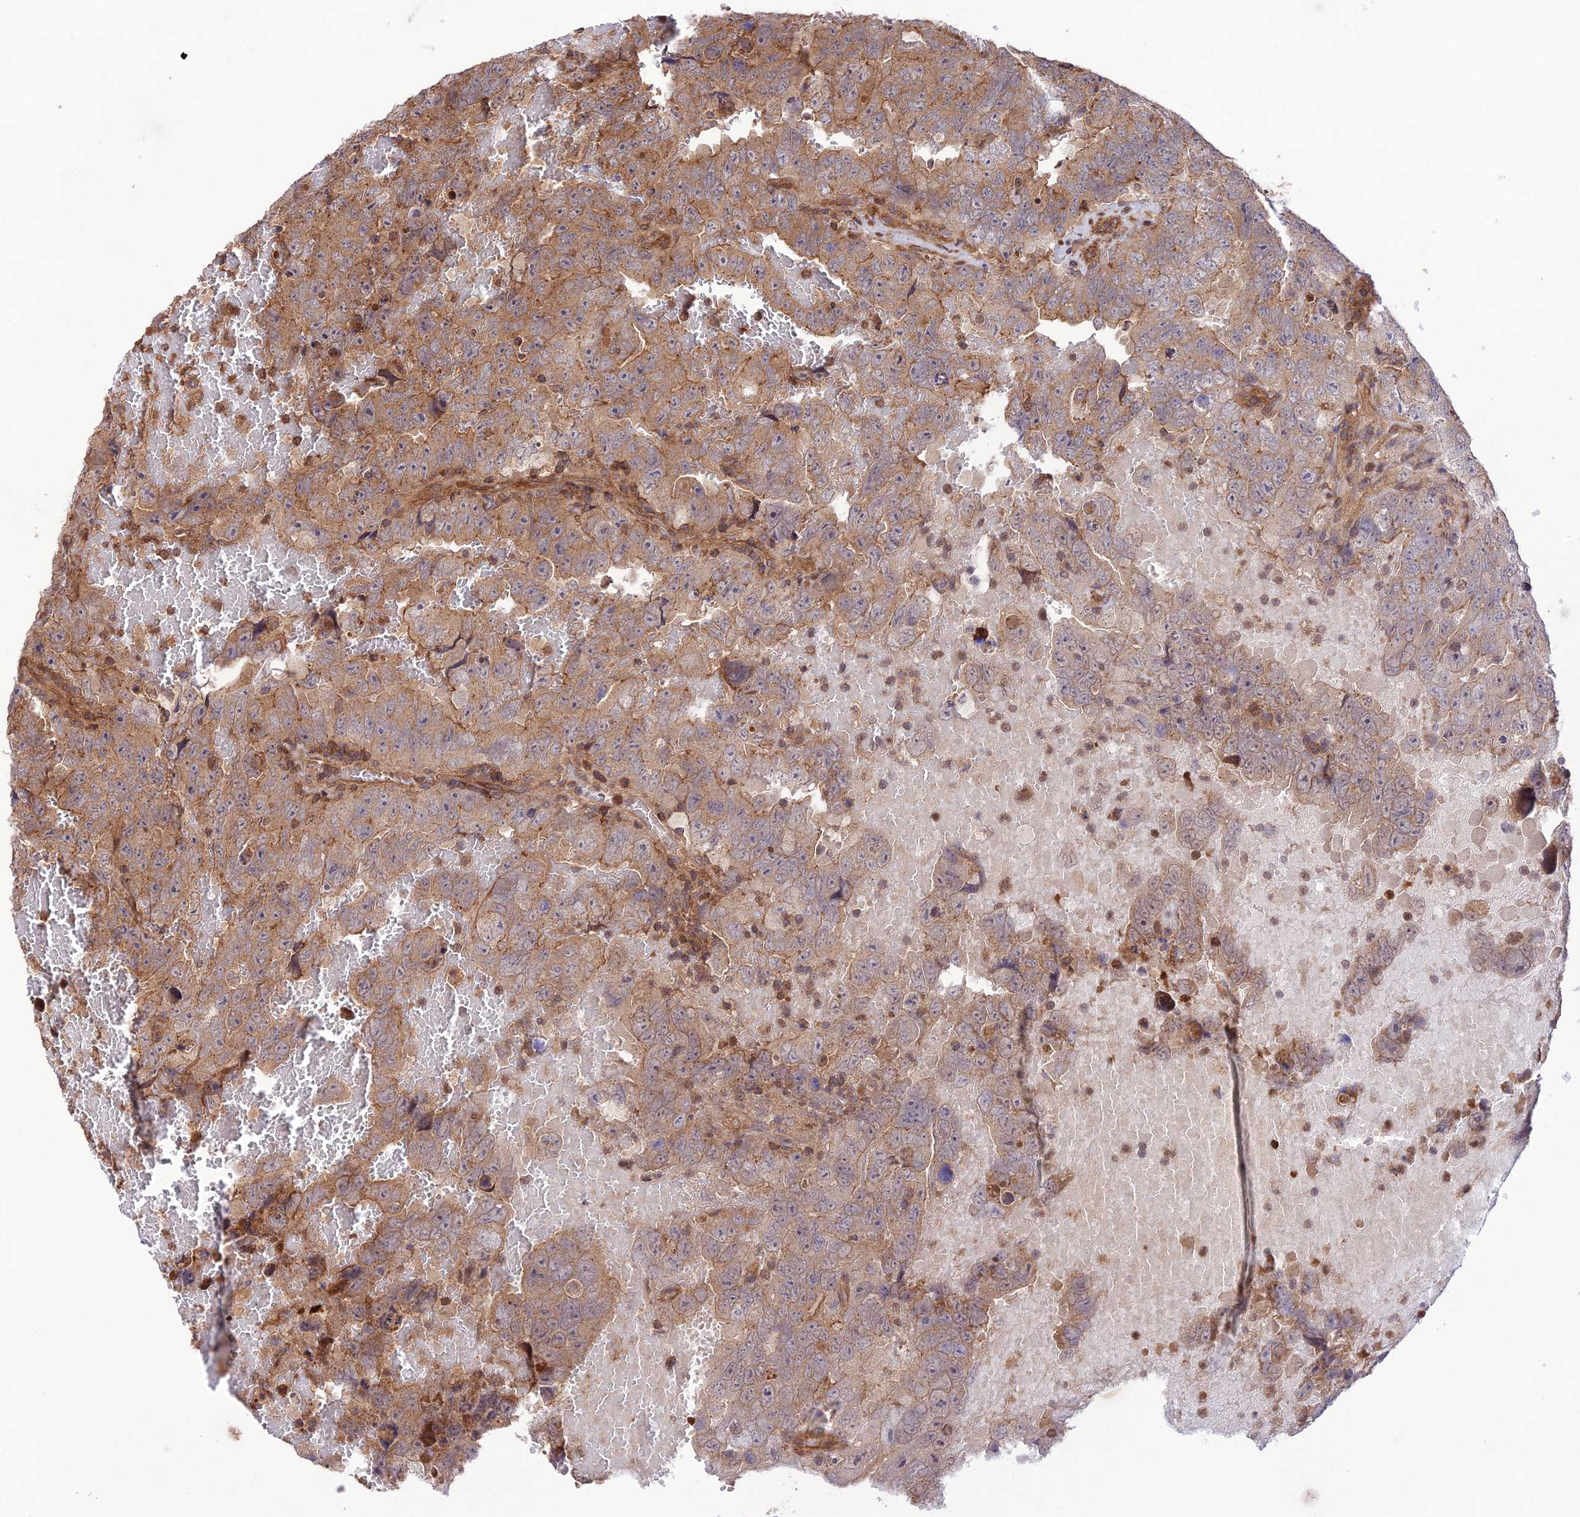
{"staining": {"intensity": "moderate", "quantity": ">75%", "location": "cytoplasmic/membranous"}, "tissue": "testis cancer", "cell_type": "Tumor cells", "image_type": "cancer", "snomed": [{"axis": "morphology", "description": "Carcinoma, Embryonal, NOS"}, {"axis": "topography", "description": "Testis"}], "caption": "Protein positivity by immunohistochemistry exhibits moderate cytoplasmic/membranous expression in about >75% of tumor cells in testis cancer.", "gene": "FCHSD1", "patient": {"sex": "male", "age": 45}}